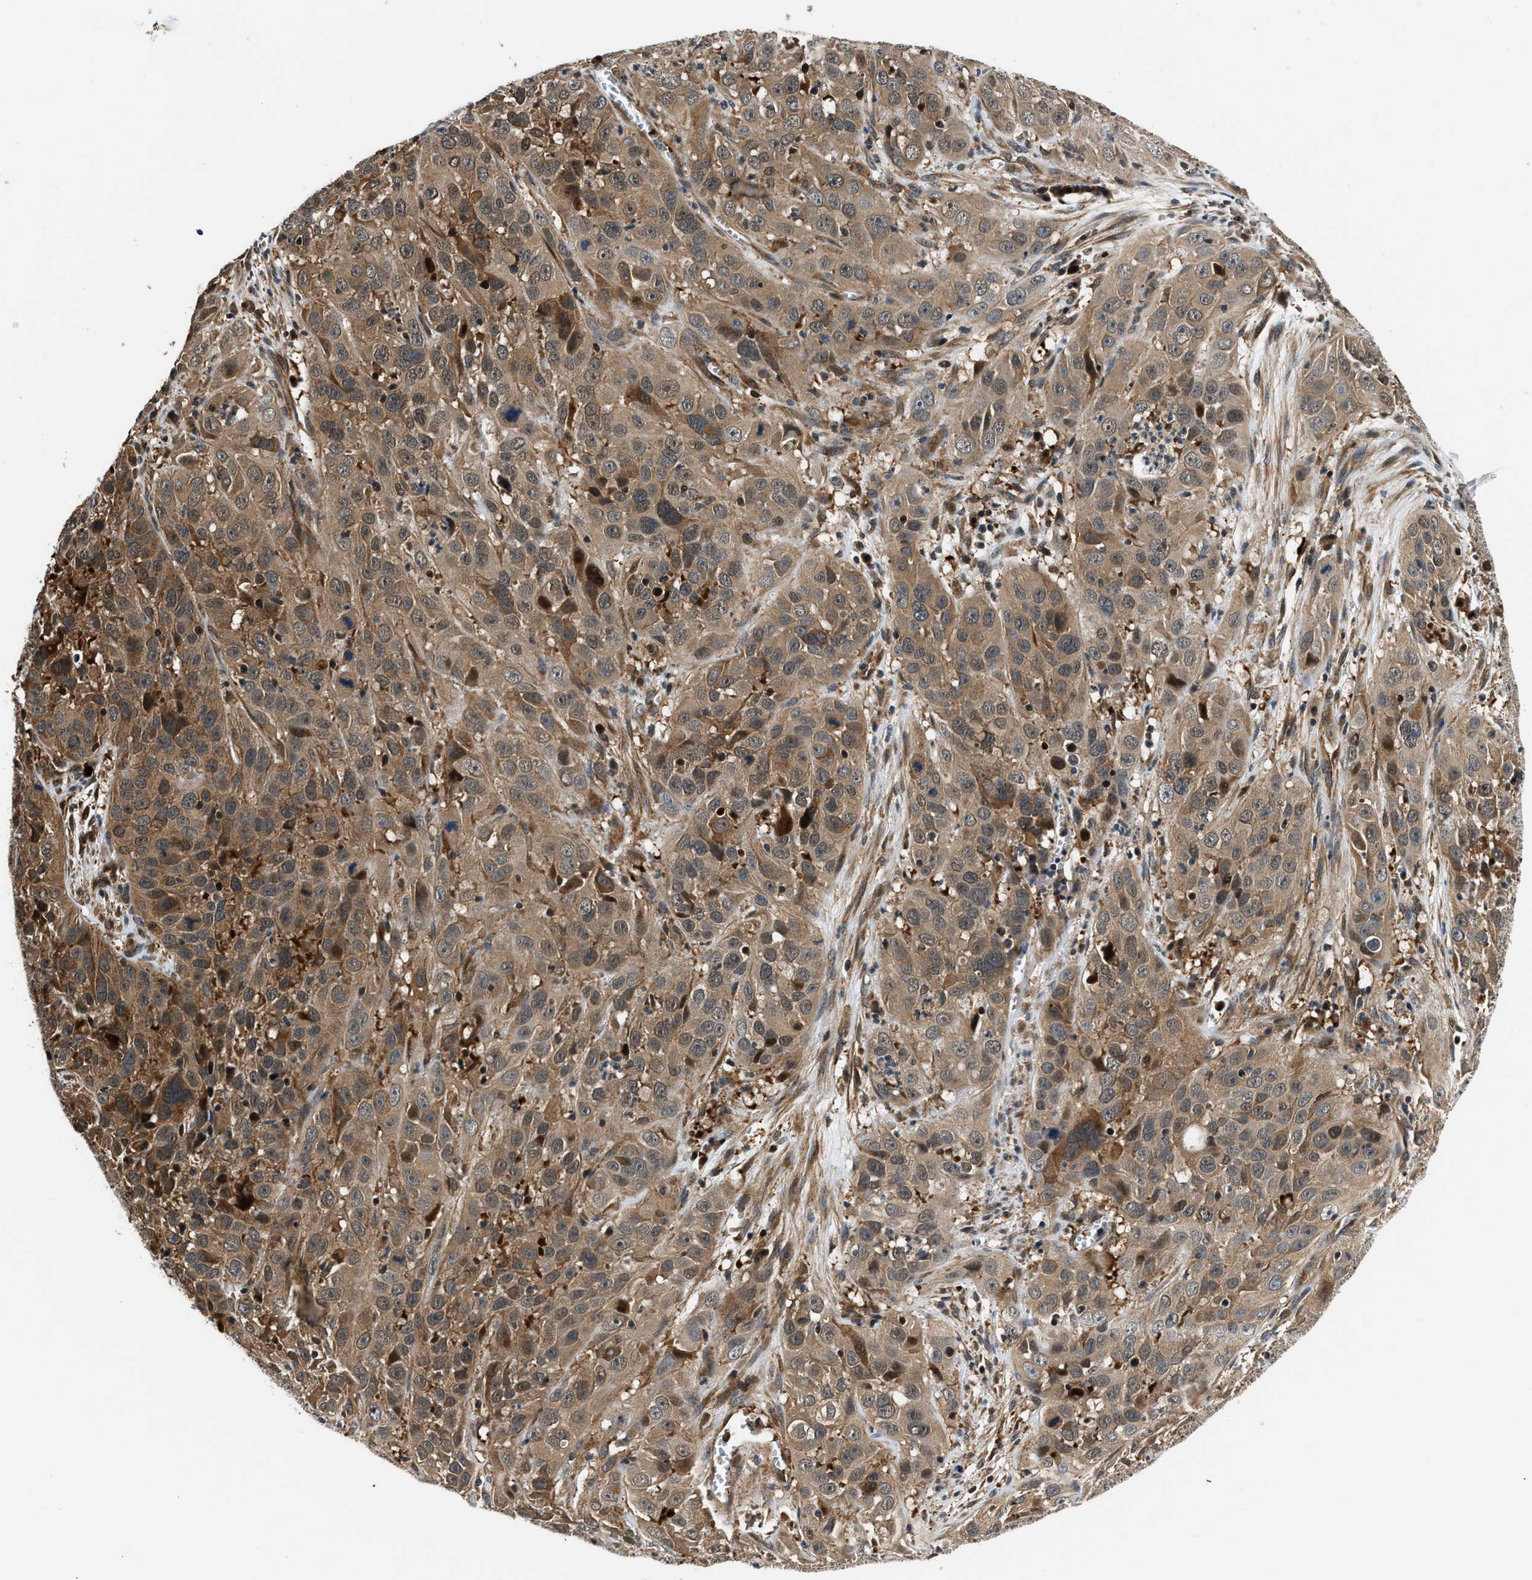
{"staining": {"intensity": "moderate", "quantity": ">75%", "location": "cytoplasmic/membranous"}, "tissue": "cervical cancer", "cell_type": "Tumor cells", "image_type": "cancer", "snomed": [{"axis": "morphology", "description": "Squamous cell carcinoma, NOS"}, {"axis": "topography", "description": "Cervix"}], "caption": "Immunohistochemistry (IHC) micrograph of human cervical cancer stained for a protein (brown), which reveals medium levels of moderate cytoplasmic/membranous expression in about >75% of tumor cells.", "gene": "TUT7", "patient": {"sex": "female", "age": 32}}